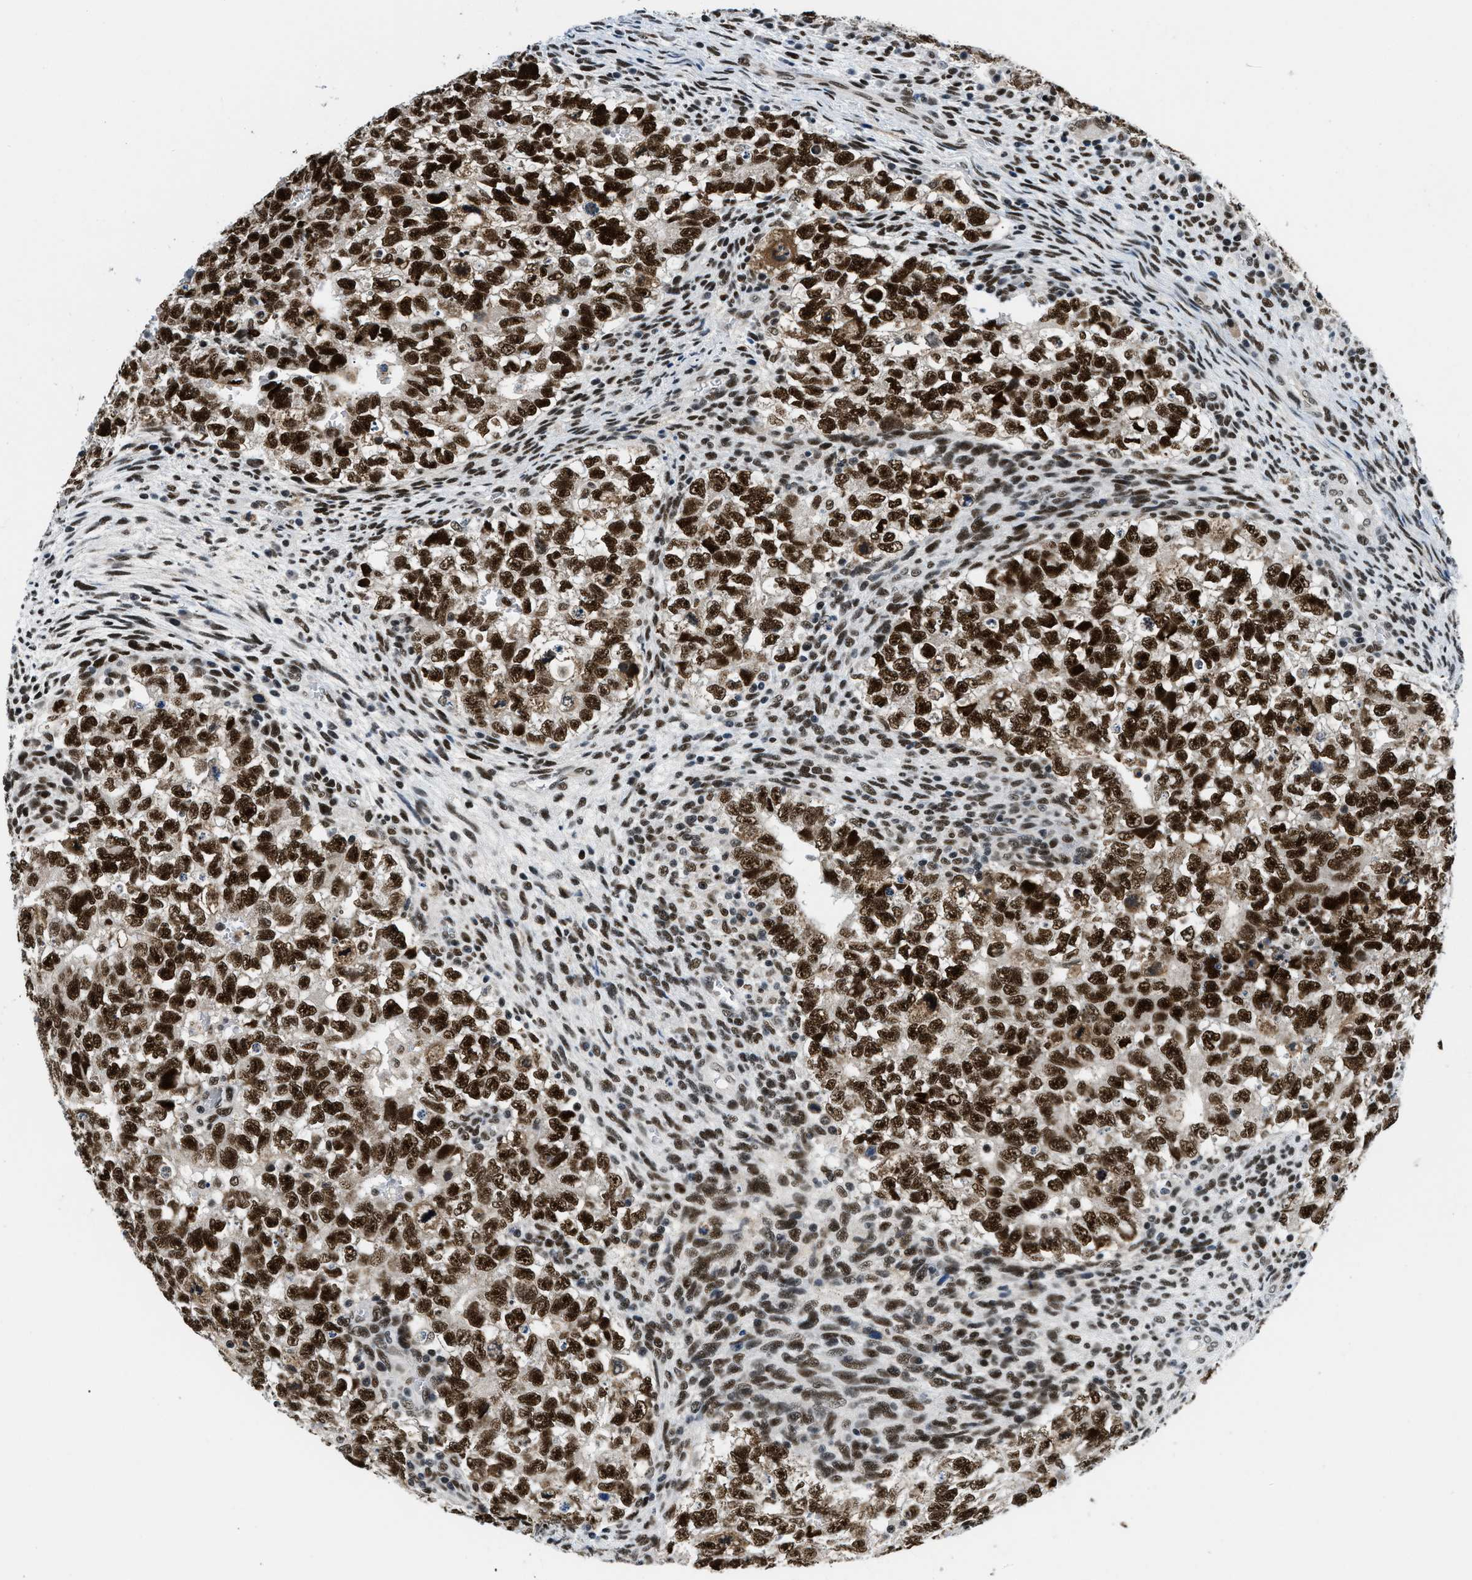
{"staining": {"intensity": "strong", "quantity": ">75%", "location": "nuclear"}, "tissue": "testis cancer", "cell_type": "Tumor cells", "image_type": "cancer", "snomed": [{"axis": "morphology", "description": "Seminoma, NOS"}, {"axis": "morphology", "description": "Carcinoma, Embryonal, NOS"}, {"axis": "topography", "description": "Testis"}], "caption": "DAB immunohistochemical staining of testis cancer exhibits strong nuclear protein staining in approximately >75% of tumor cells.", "gene": "KDM3B", "patient": {"sex": "male", "age": 38}}